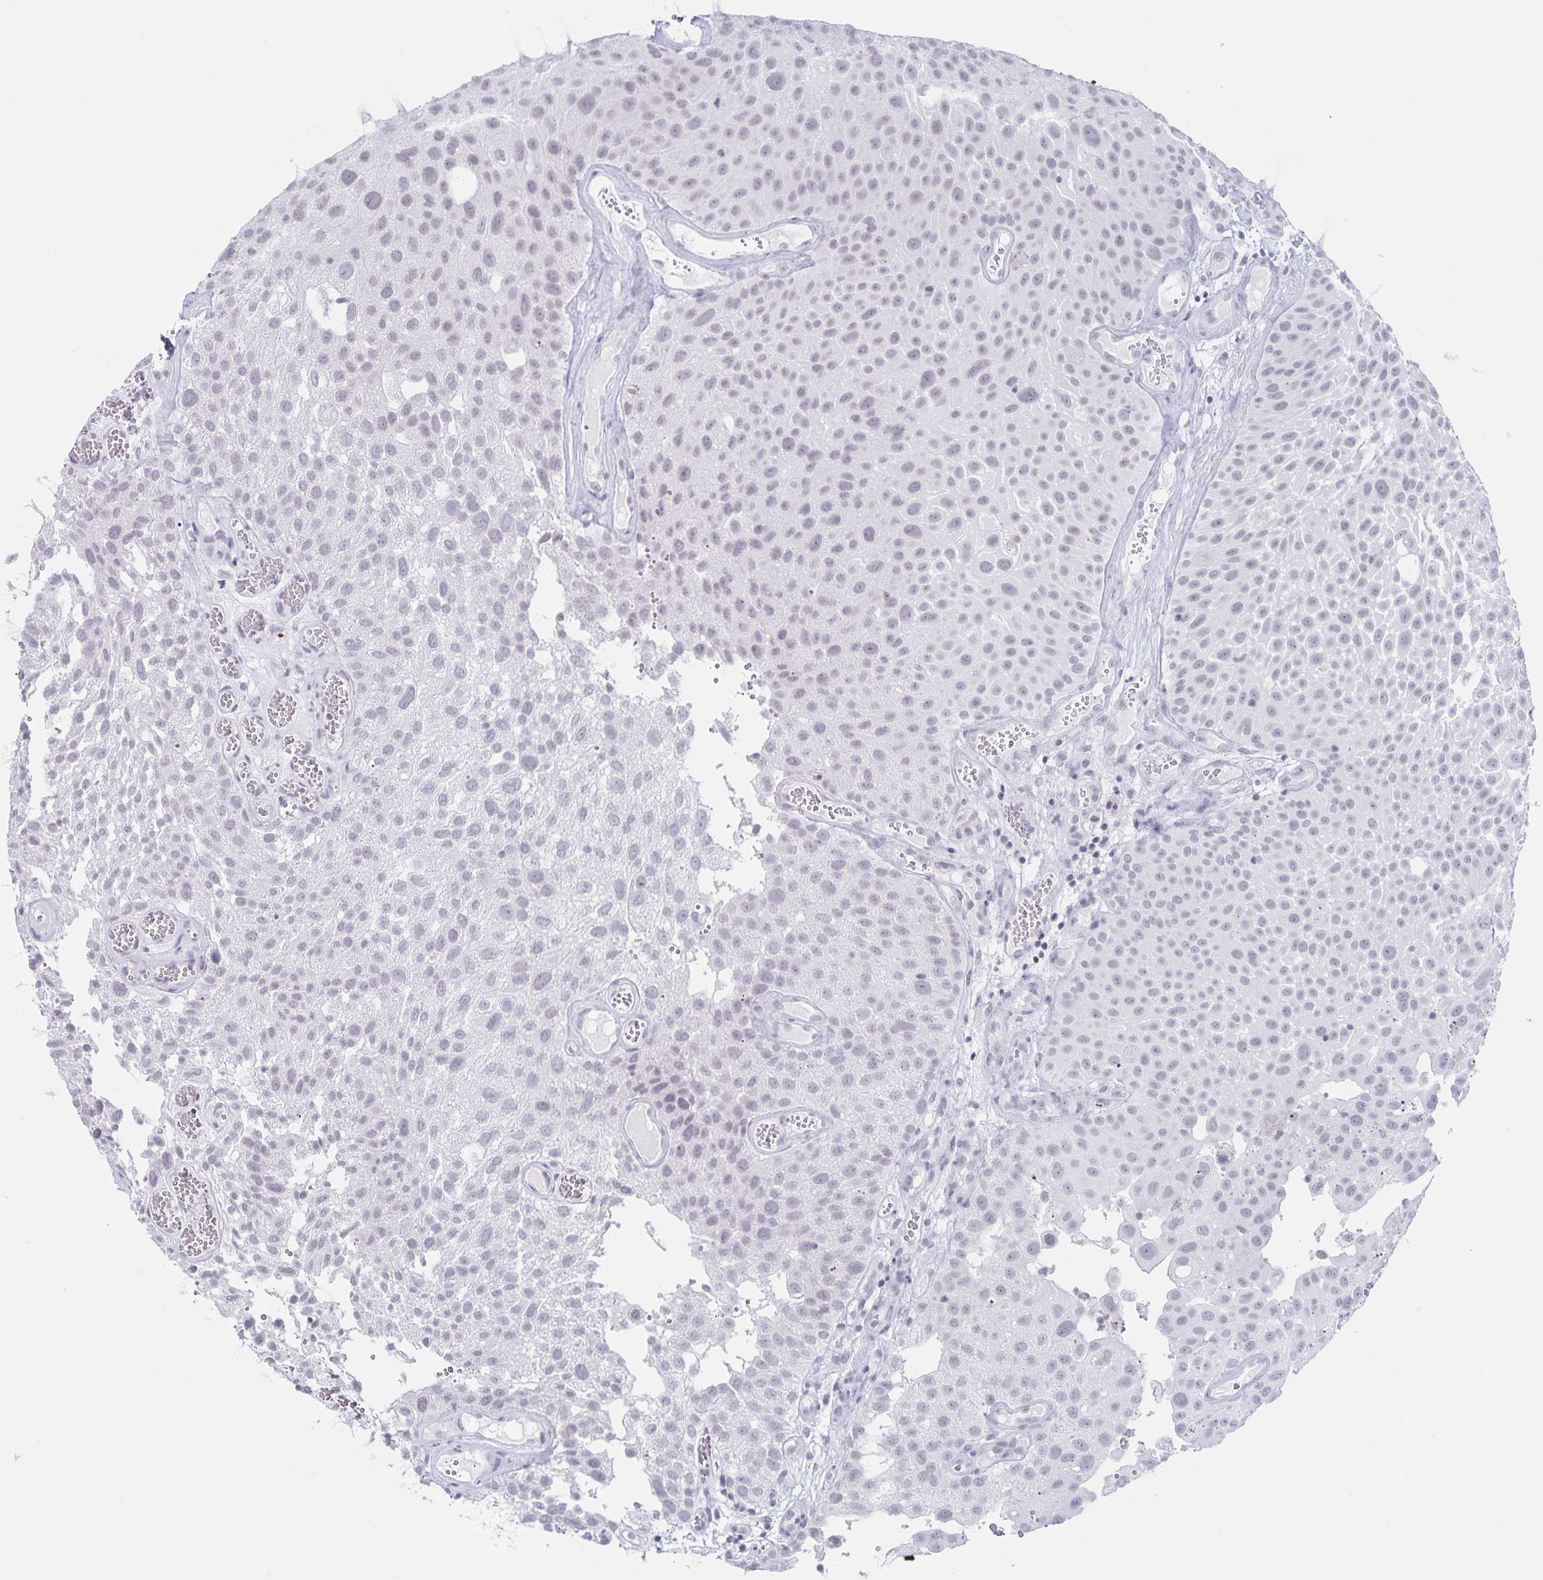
{"staining": {"intensity": "negative", "quantity": "none", "location": "none"}, "tissue": "urothelial cancer", "cell_type": "Tumor cells", "image_type": "cancer", "snomed": [{"axis": "morphology", "description": "Urothelial carcinoma, Low grade"}, {"axis": "topography", "description": "Urinary bladder"}], "caption": "Tumor cells show no significant staining in urothelial cancer. (DAB IHC, high magnification).", "gene": "LCE6A", "patient": {"sex": "male", "age": 72}}